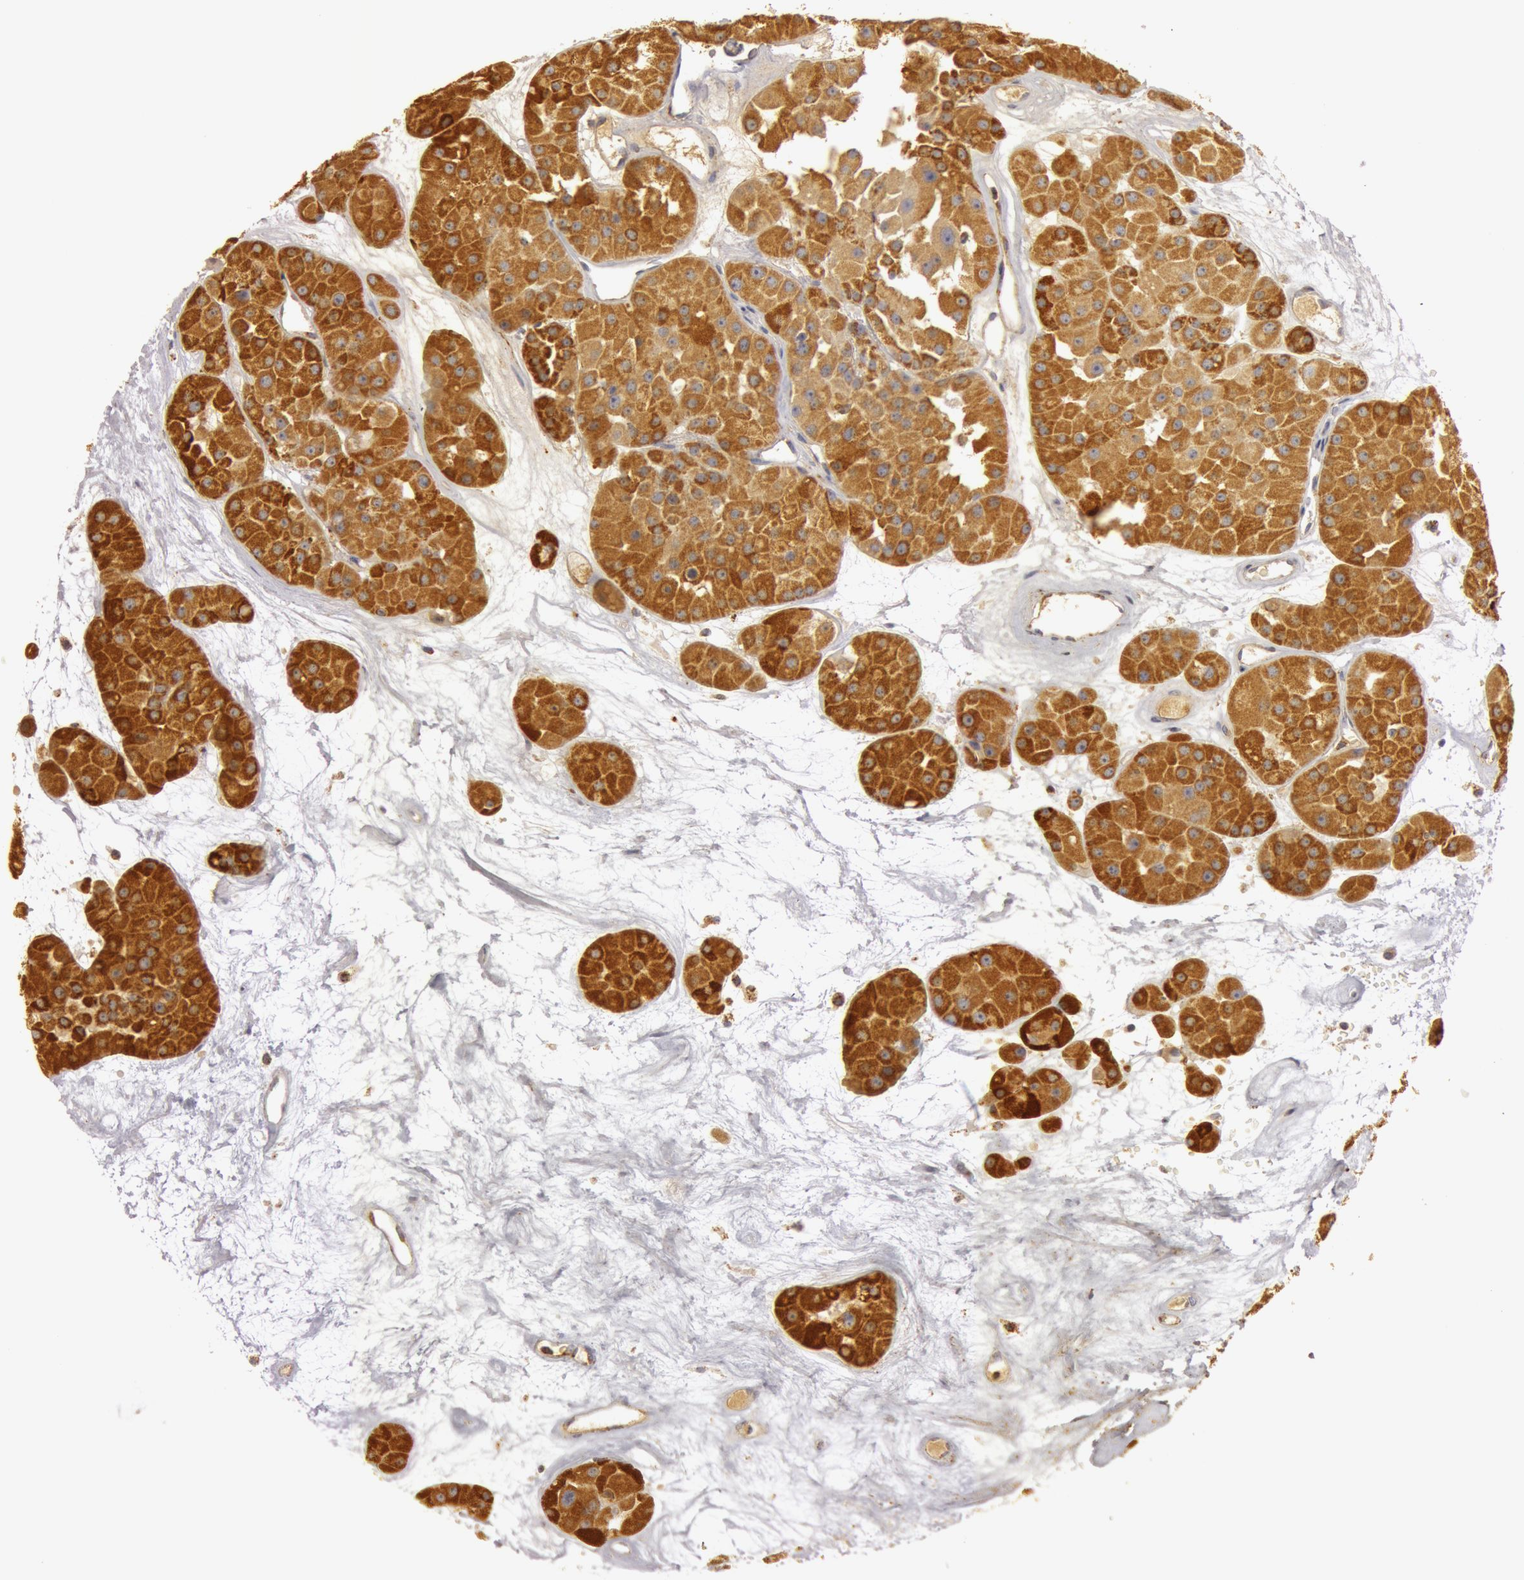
{"staining": {"intensity": "strong", "quantity": ">75%", "location": "cytoplasmic/membranous"}, "tissue": "renal cancer", "cell_type": "Tumor cells", "image_type": "cancer", "snomed": [{"axis": "morphology", "description": "Adenocarcinoma, uncertain malignant potential"}, {"axis": "topography", "description": "Kidney"}], "caption": "Immunohistochemistry histopathology image of neoplastic tissue: renal adenocarcinoma,  uncertain malignant potential stained using IHC exhibits high levels of strong protein expression localized specifically in the cytoplasmic/membranous of tumor cells, appearing as a cytoplasmic/membranous brown color.", "gene": "C7", "patient": {"sex": "male", "age": 63}}